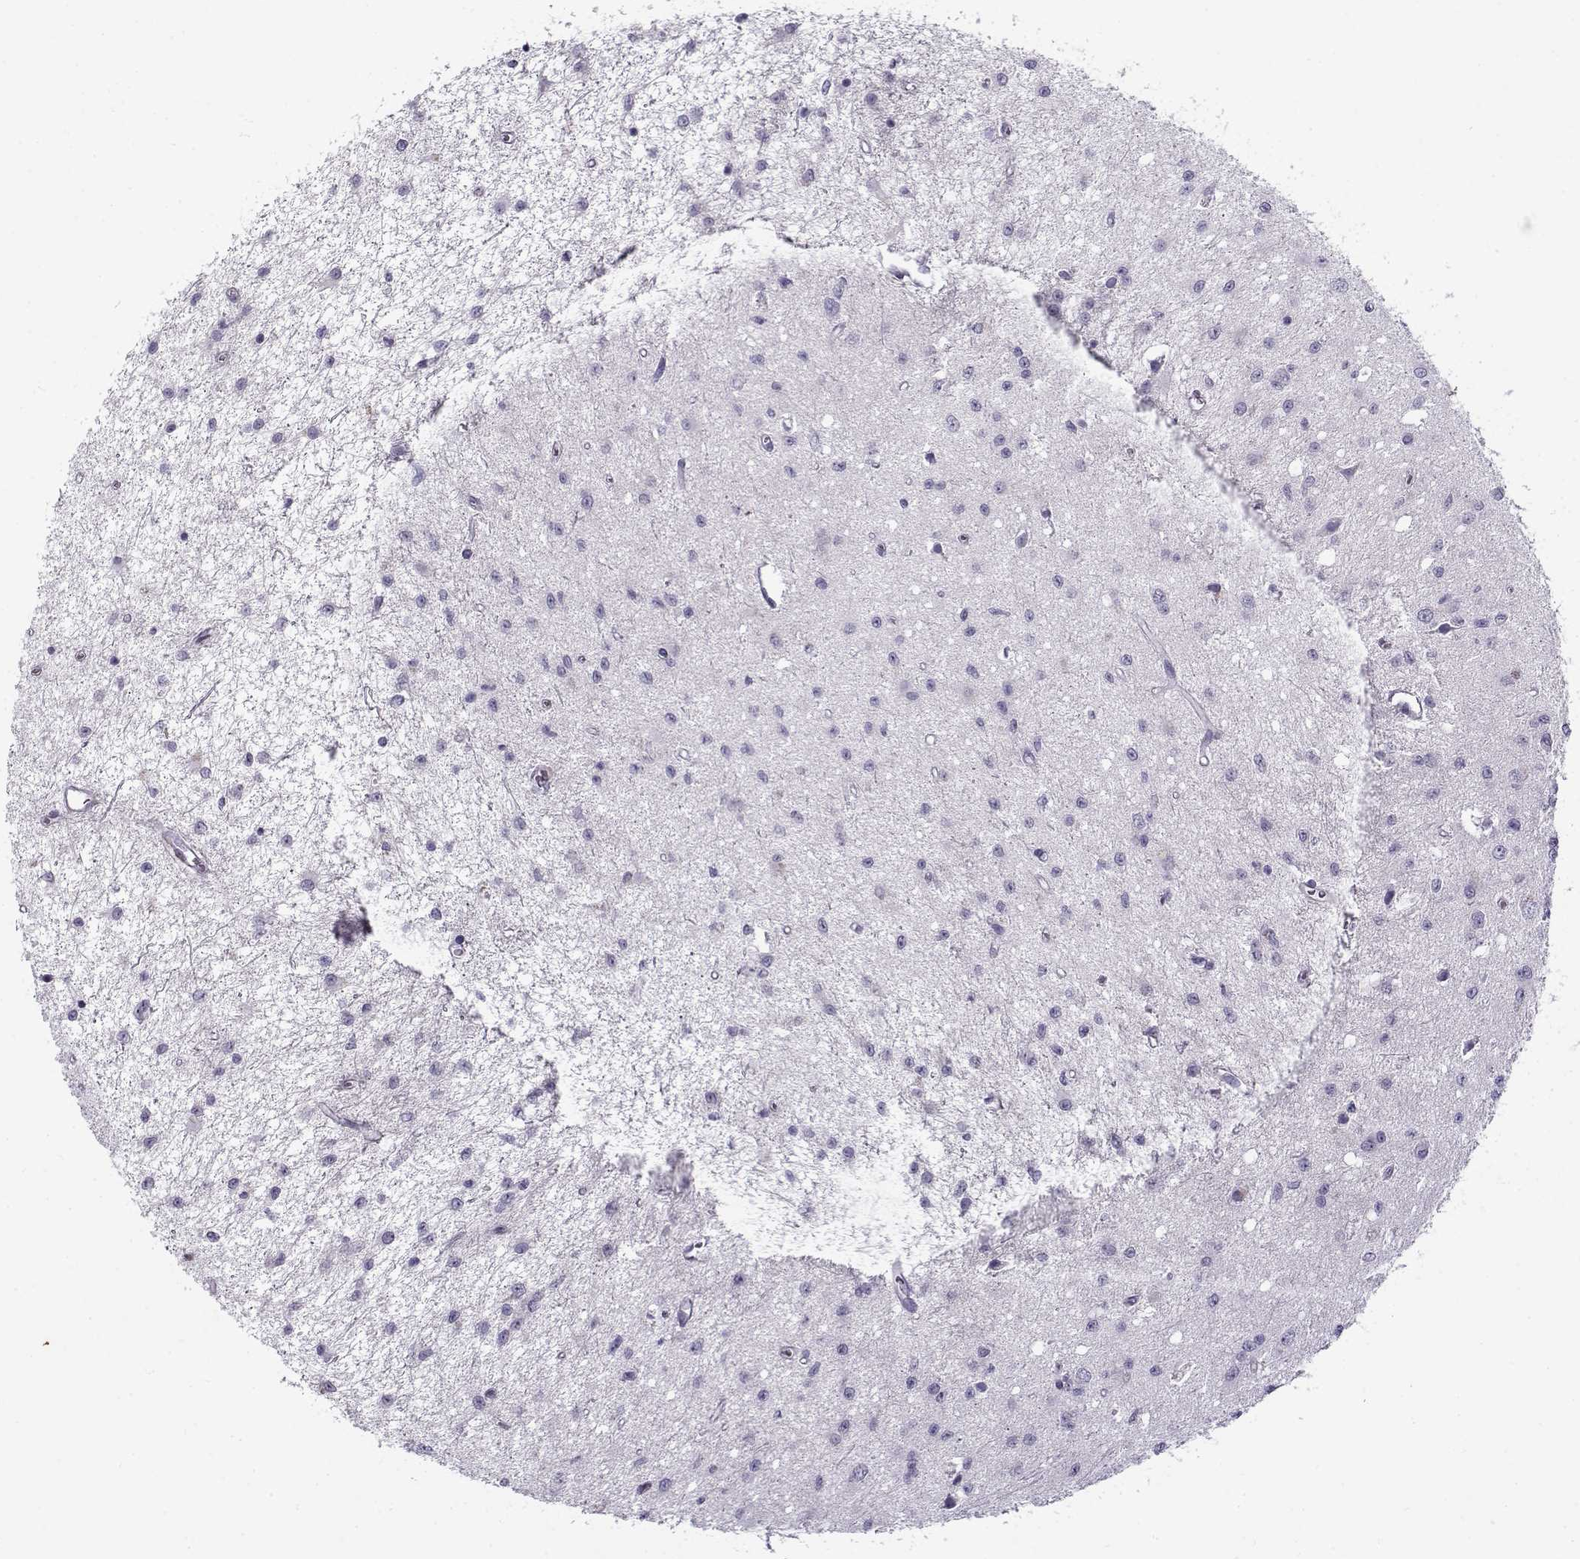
{"staining": {"intensity": "negative", "quantity": "none", "location": "none"}, "tissue": "glioma", "cell_type": "Tumor cells", "image_type": "cancer", "snomed": [{"axis": "morphology", "description": "Glioma, malignant, Low grade"}, {"axis": "topography", "description": "Brain"}], "caption": "DAB immunohistochemical staining of human low-grade glioma (malignant) displays no significant staining in tumor cells.", "gene": "GTSF1L", "patient": {"sex": "female", "age": 45}}